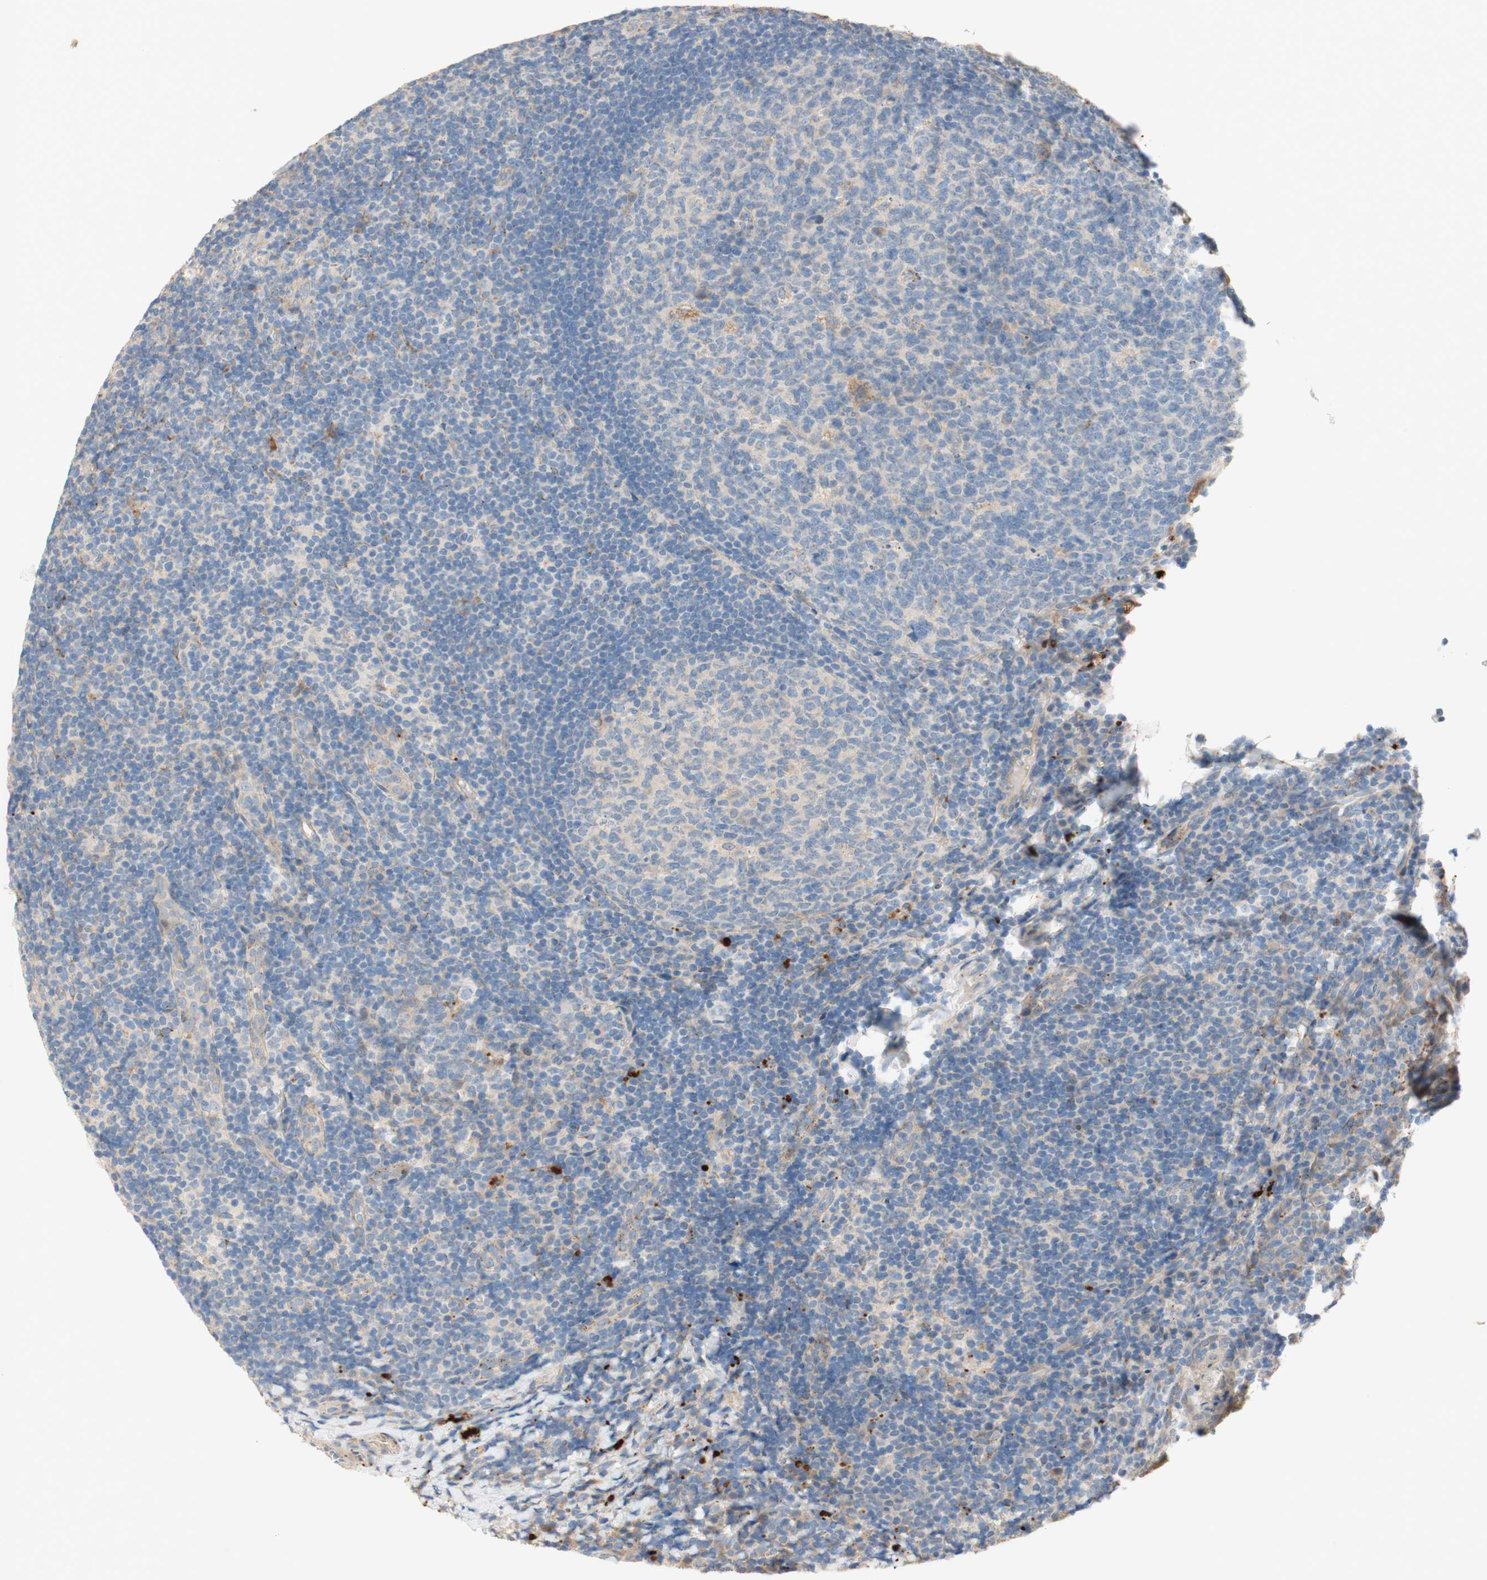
{"staining": {"intensity": "negative", "quantity": "none", "location": "none"}, "tissue": "tonsil", "cell_type": "Germinal center cells", "image_type": "normal", "snomed": [{"axis": "morphology", "description": "Normal tissue, NOS"}, {"axis": "topography", "description": "Tonsil"}], "caption": "Micrograph shows no protein staining in germinal center cells of benign tonsil.", "gene": "PTPN21", "patient": {"sex": "male", "age": 37}}